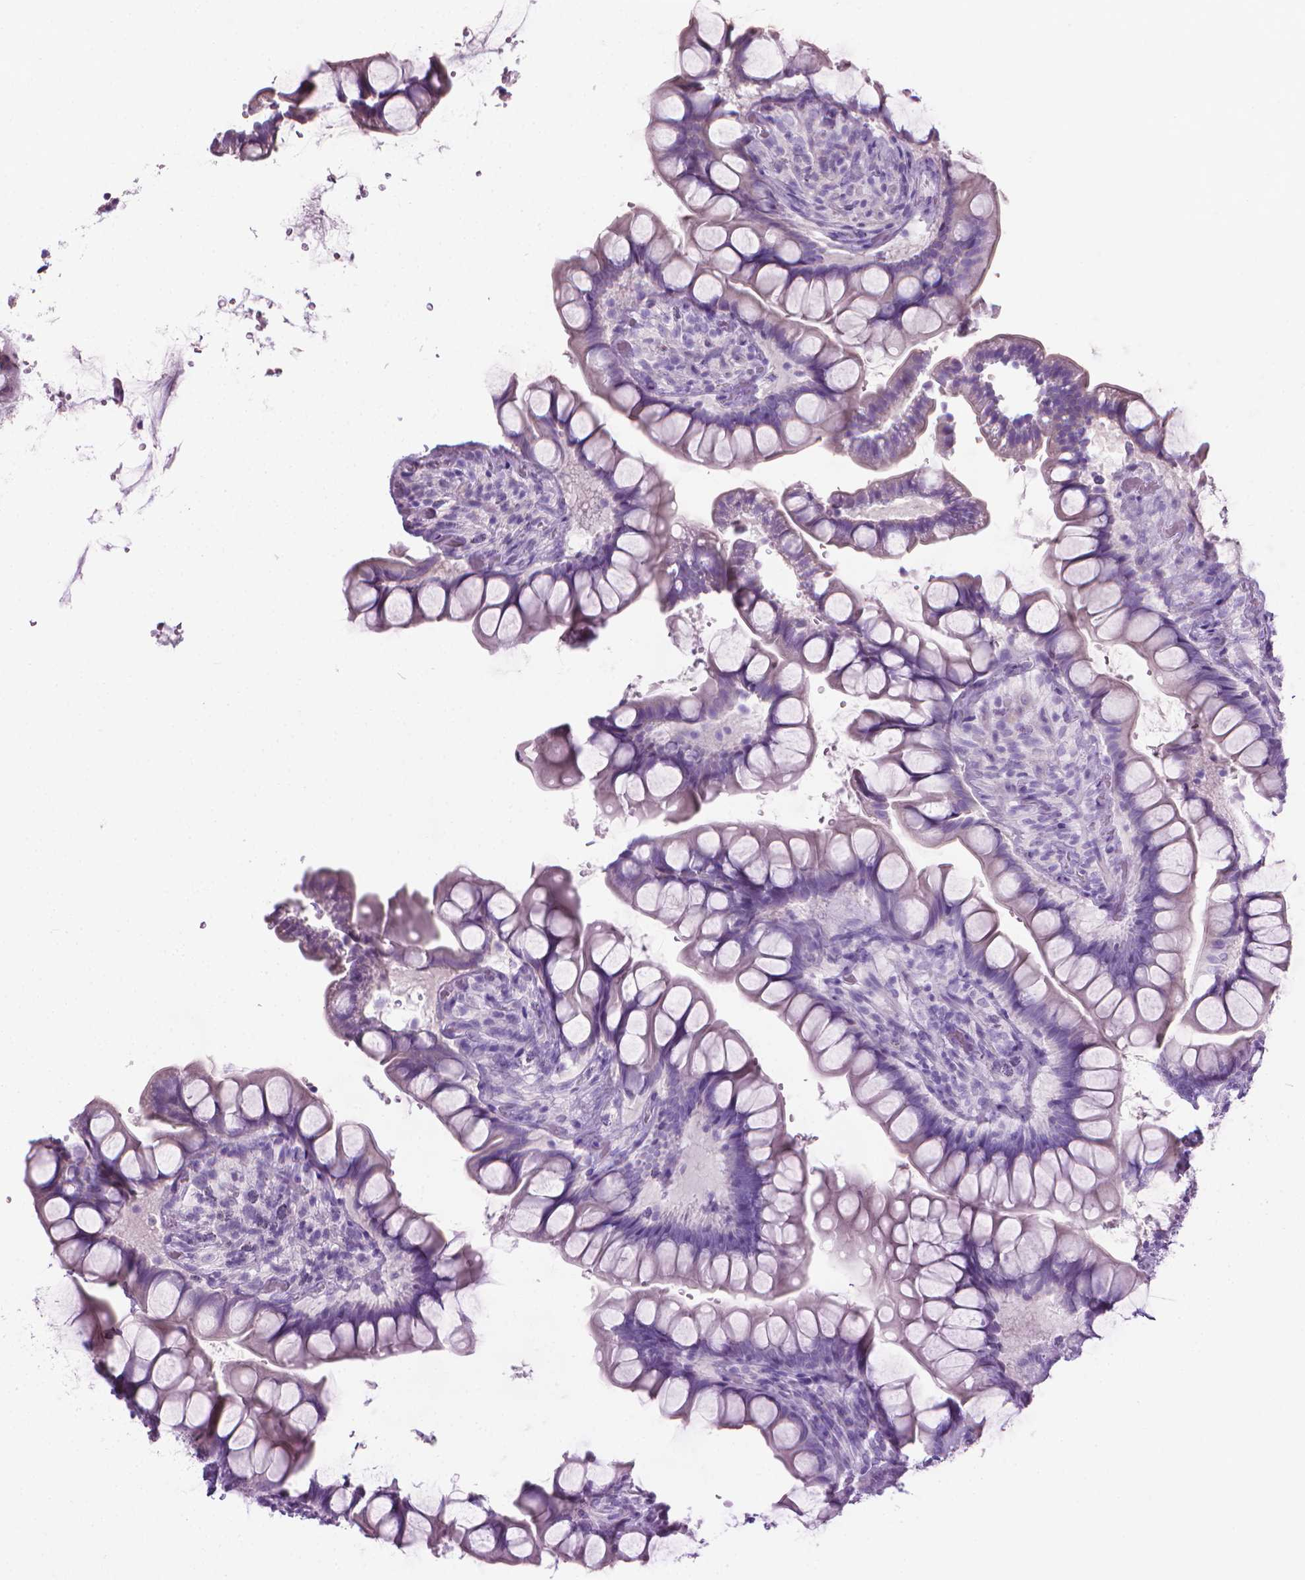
{"staining": {"intensity": "negative", "quantity": "none", "location": "none"}, "tissue": "small intestine", "cell_type": "Glandular cells", "image_type": "normal", "snomed": [{"axis": "morphology", "description": "Normal tissue, NOS"}, {"axis": "topography", "description": "Small intestine"}], "caption": "Immunohistochemical staining of benign human small intestine demonstrates no significant expression in glandular cells.", "gene": "DNAI7", "patient": {"sex": "male", "age": 70}}